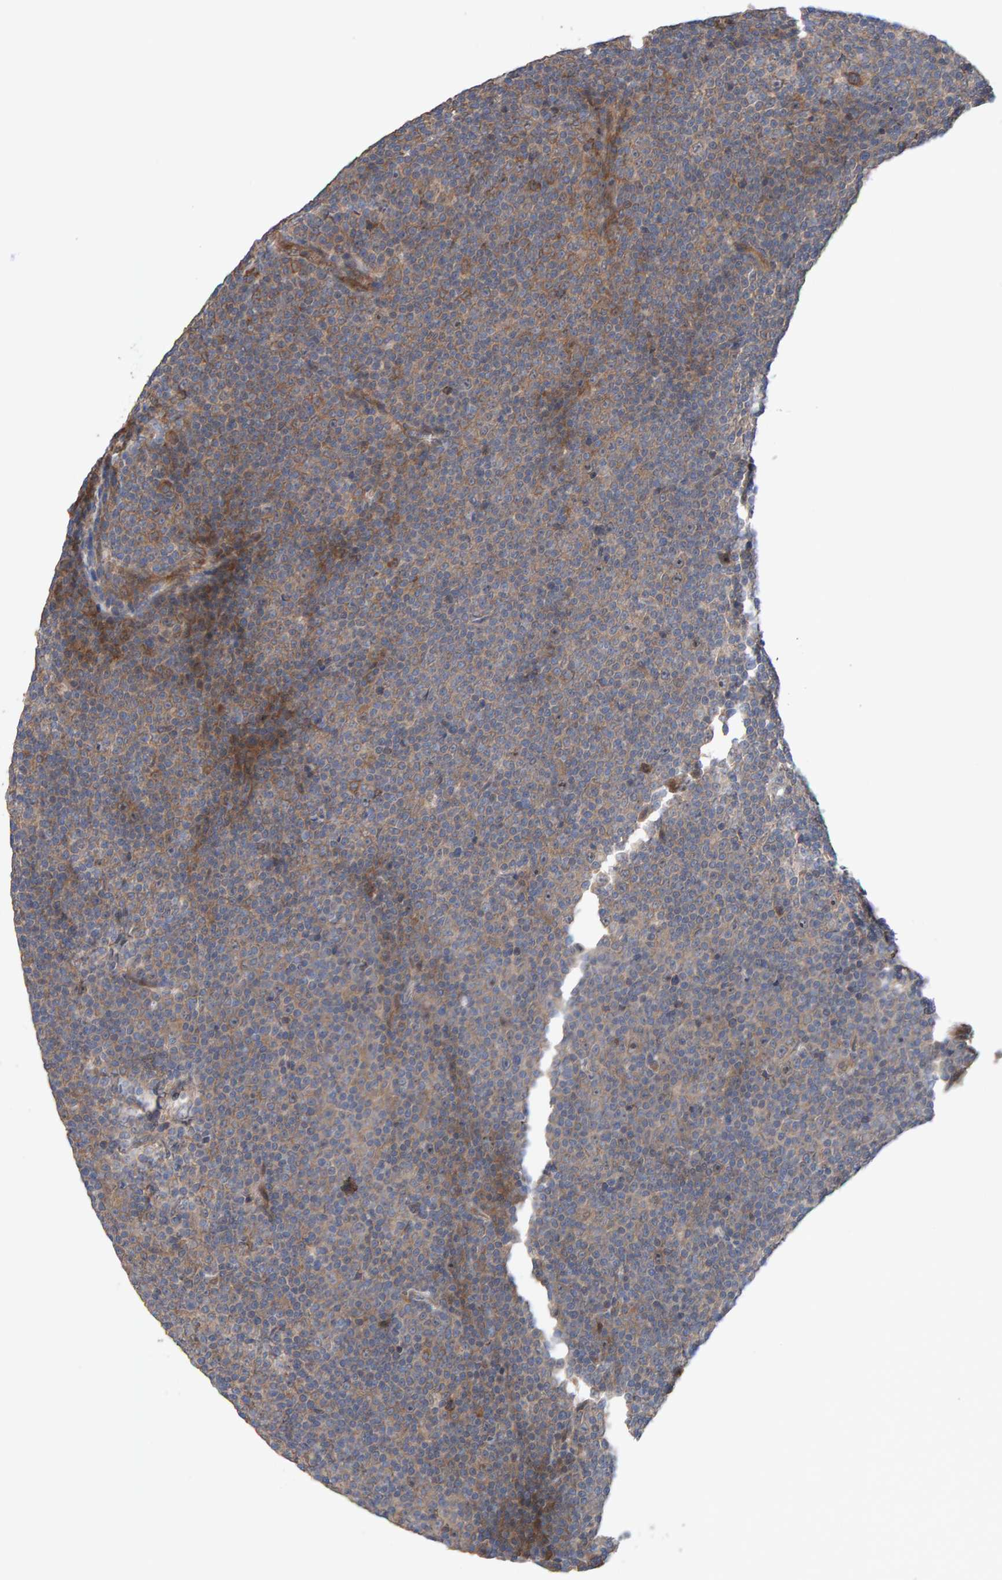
{"staining": {"intensity": "moderate", "quantity": "25%-75%", "location": "cytoplasmic/membranous"}, "tissue": "lymphoma", "cell_type": "Tumor cells", "image_type": "cancer", "snomed": [{"axis": "morphology", "description": "Malignant lymphoma, non-Hodgkin's type, Low grade"}, {"axis": "topography", "description": "Lymph node"}], "caption": "Immunohistochemical staining of low-grade malignant lymphoma, non-Hodgkin's type reveals medium levels of moderate cytoplasmic/membranous protein expression in about 25%-75% of tumor cells. (brown staining indicates protein expression, while blue staining denotes nuclei).", "gene": "LRSAM1", "patient": {"sex": "female", "age": 67}}